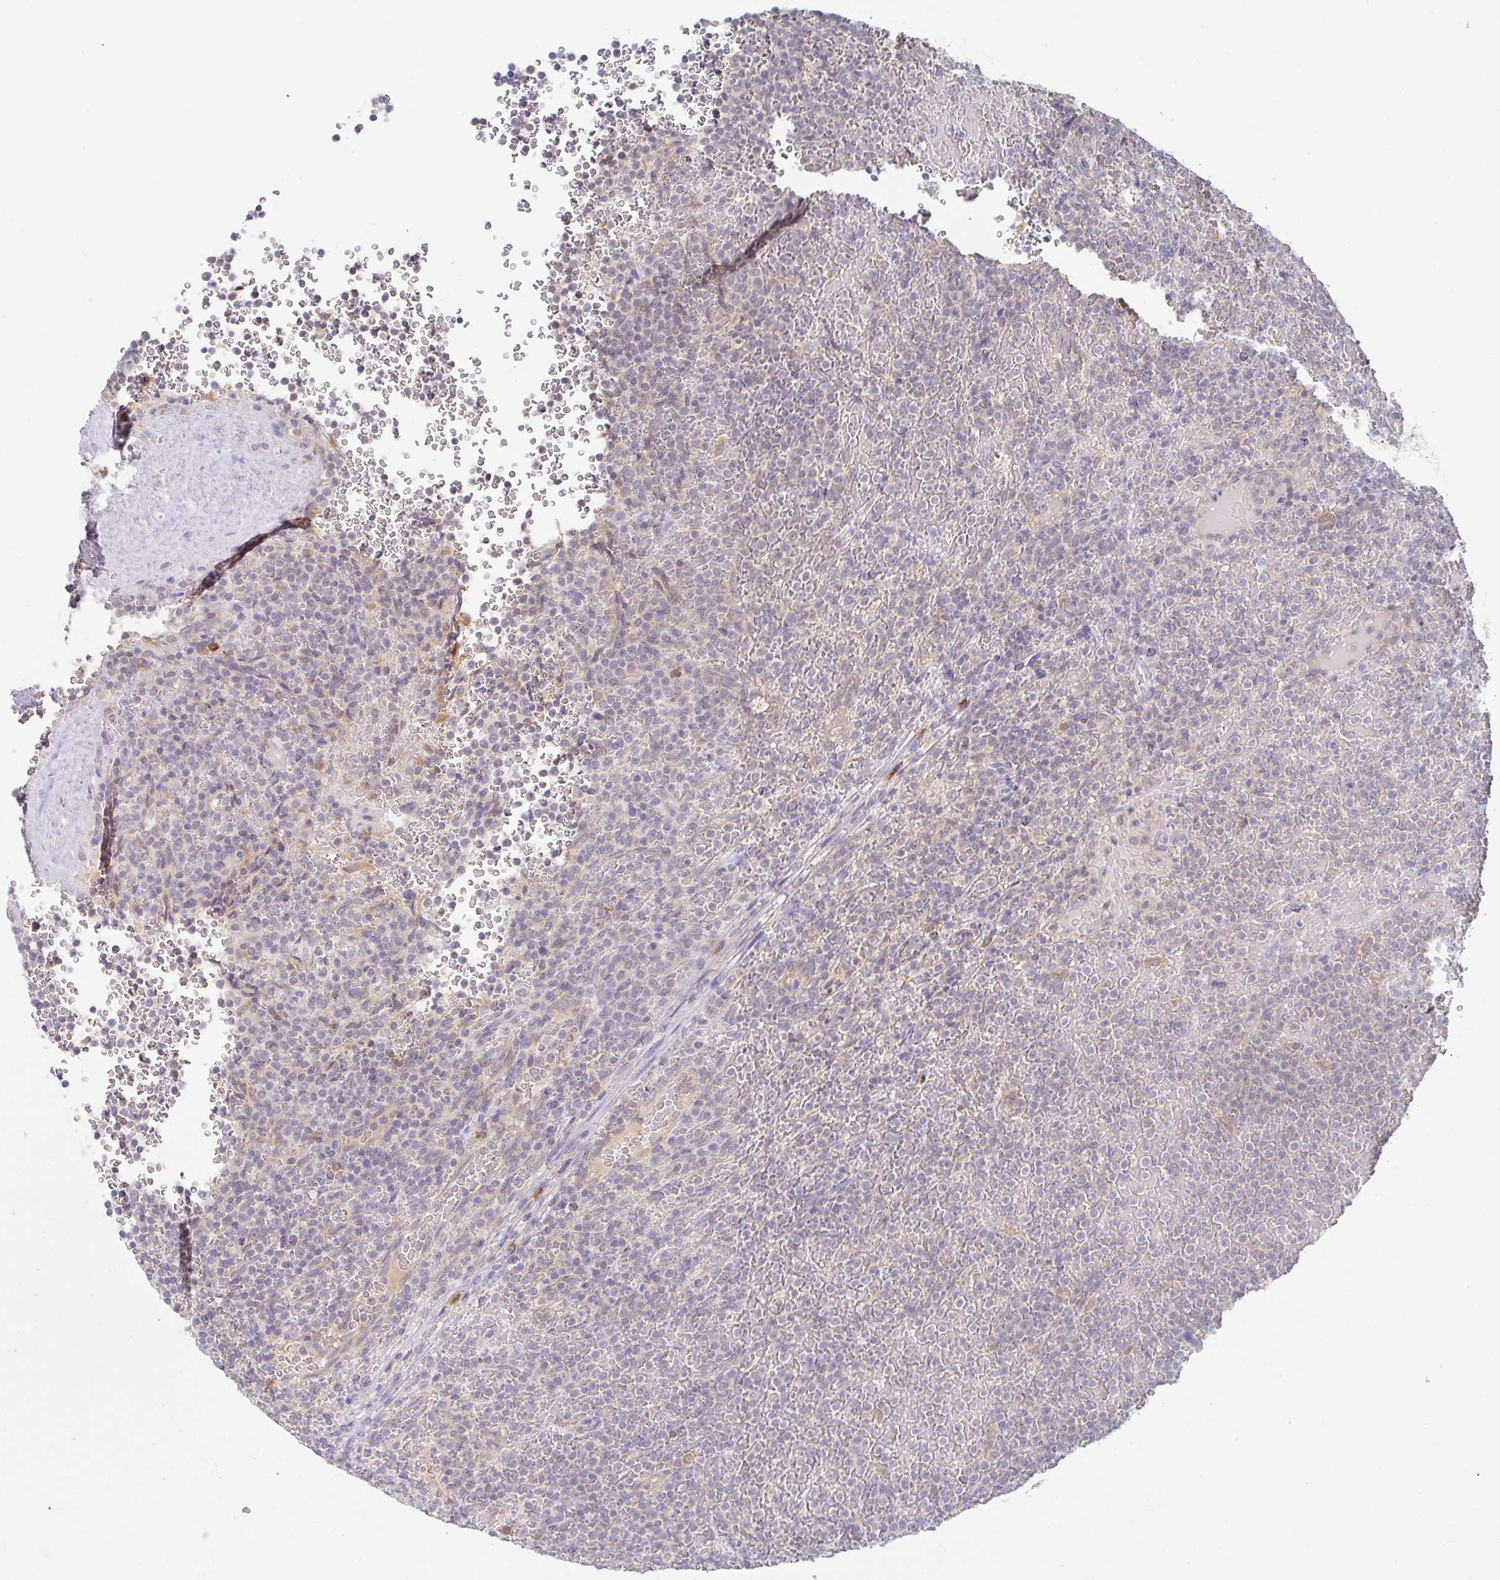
{"staining": {"intensity": "negative", "quantity": "none", "location": "none"}, "tissue": "lymphoma", "cell_type": "Tumor cells", "image_type": "cancer", "snomed": [{"axis": "morphology", "description": "Malignant lymphoma, non-Hodgkin's type, Low grade"}, {"axis": "topography", "description": "Spleen"}], "caption": "Photomicrograph shows no protein staining in tumor cells of malignant lymphoma, non-Hodgkin's type (low-grade) tissue.", "gene": "DERL2", "patient": {"sex": "male", "age": 60}}